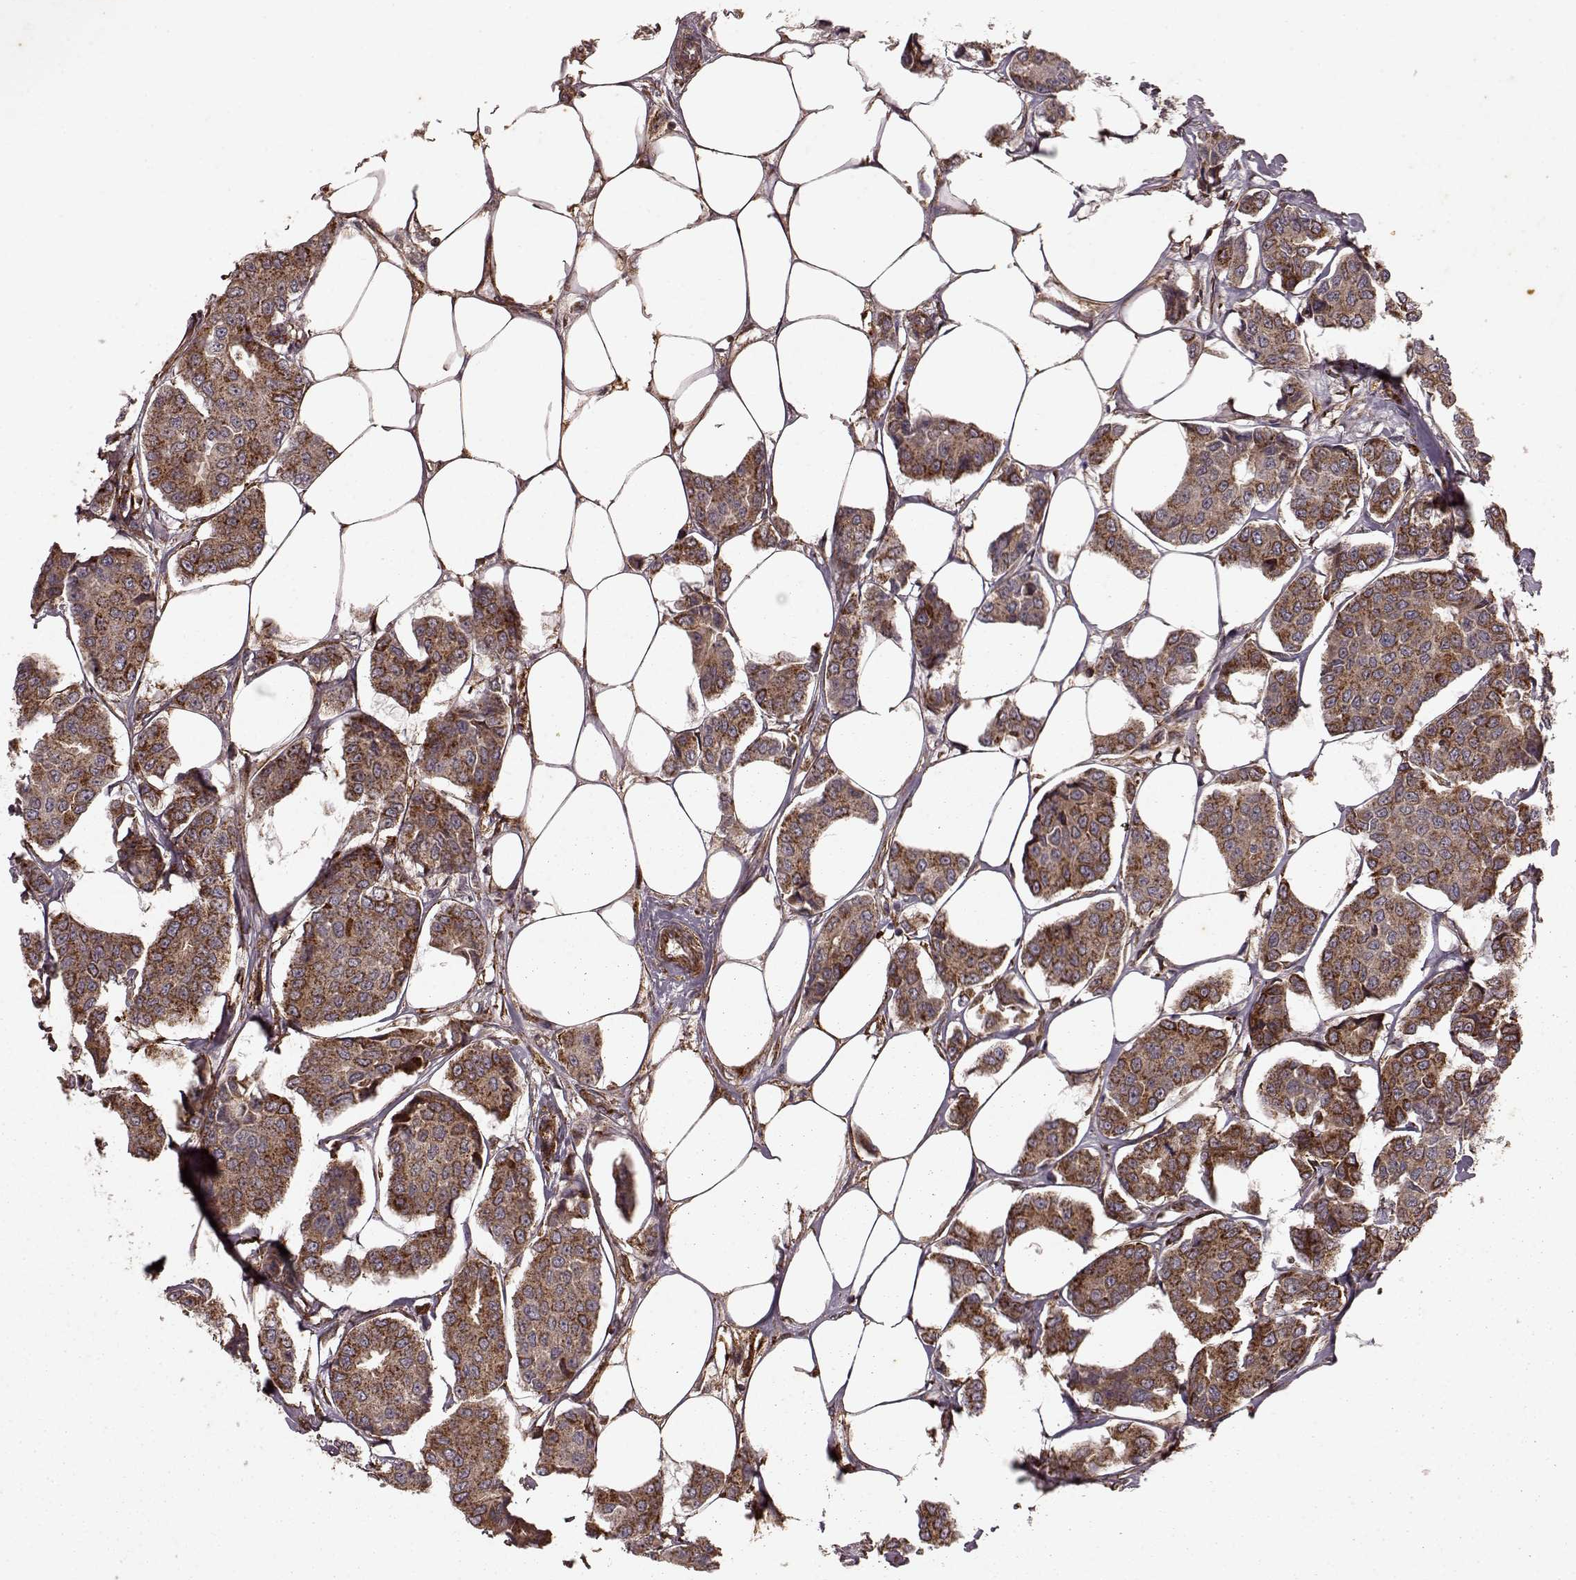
{"staining": {"intensity": "moderate", "quantity": ">75%", "location": "cytoplasmic/membranous"}, "tissue": "breast cancer", "cell_type": "Tumor cells", "image_type": "cancer", "snomed": [{"axis": "morphology", "description": "Duct carcinoma"}, {"axis": "topography", "description": "Breast"}], "caption": "Approximately >75% of tumor cells in human intraductal carcinoma (breast) reveal moderate cytoplasmic/membranous protein expression as visualized by brown immunohistochemical staining.", "gene": "FXN", "patient": {"sex": "female", "age": 94}}